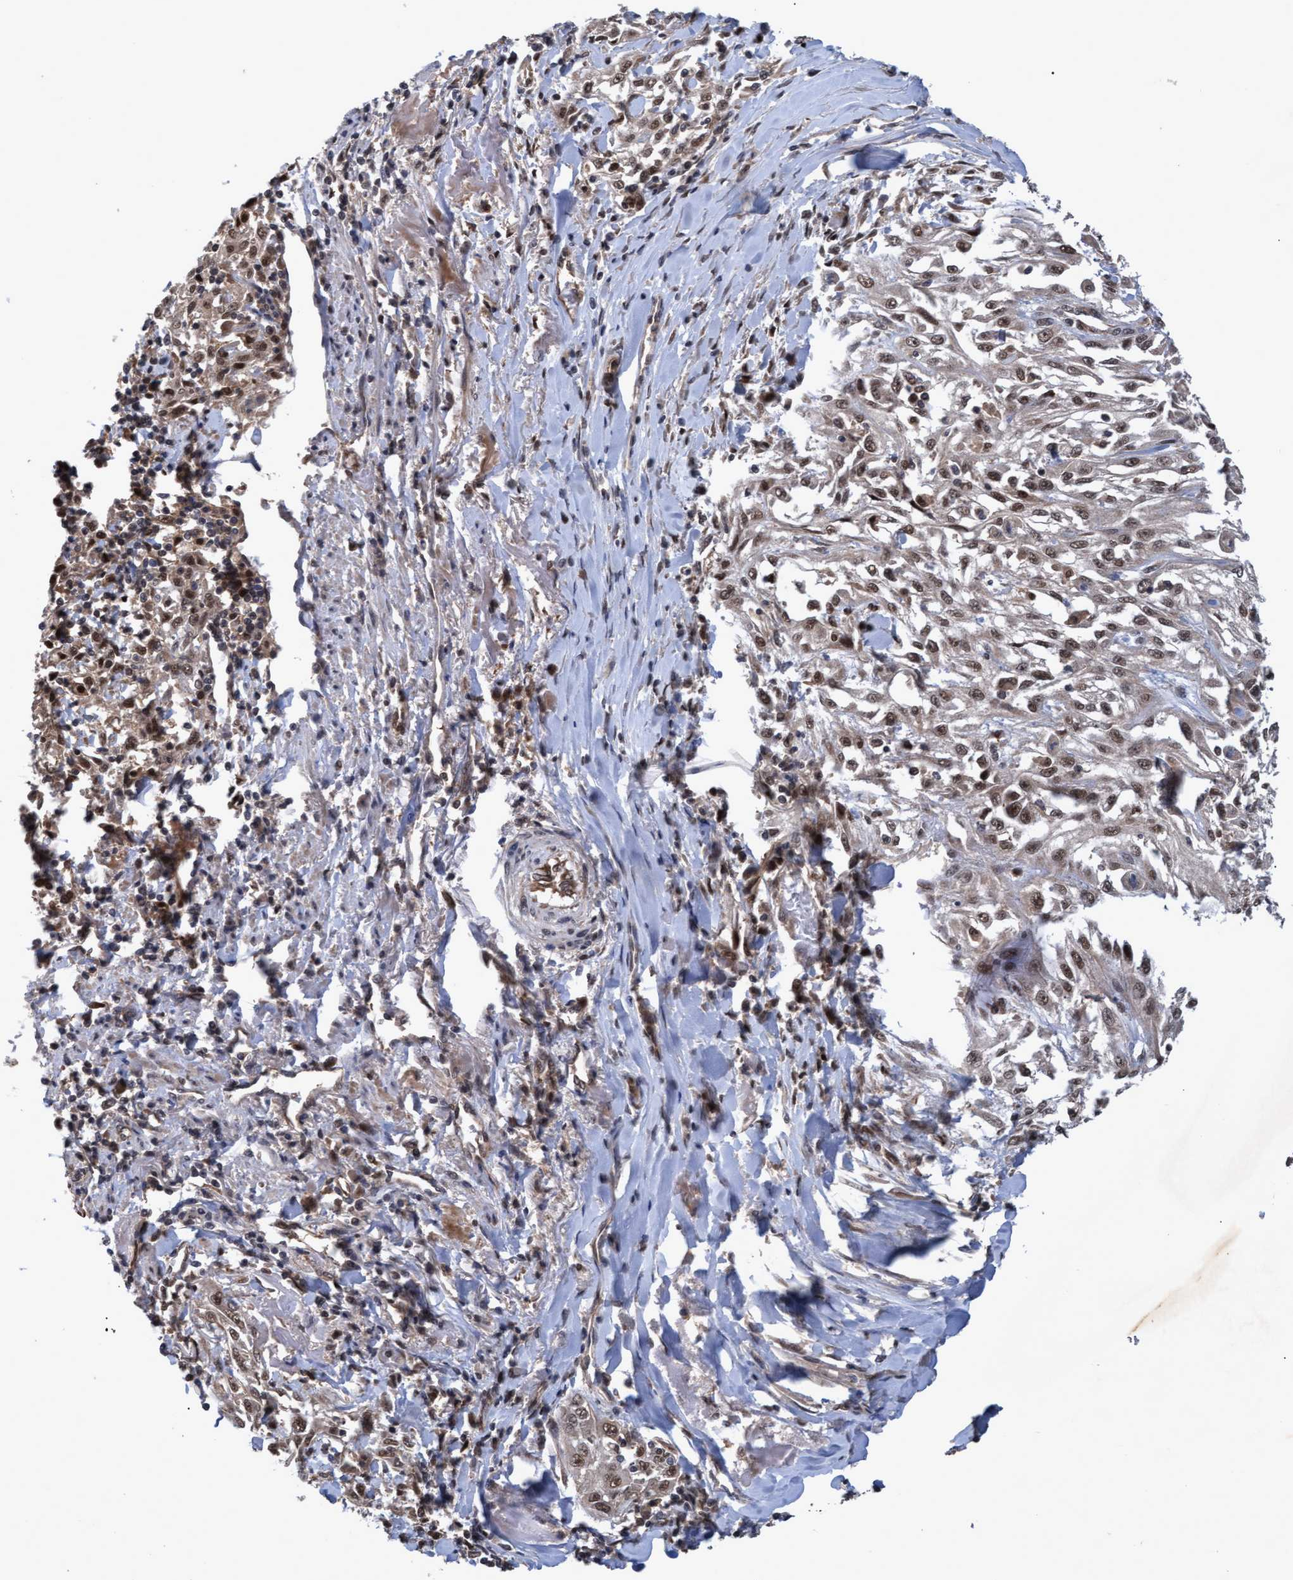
{"staining": {"intensity": "moderate", "quantity": ">75%", "location": "cytoplasmic/membranous,nuclear"}, "tissue": "skin cancer", "cell_type": "Tumor cells", "image_type": "cancer", "snomed": [{"axis": "morphology", "description": "Squamous cell carcinoma, NOS"}, {"axis": "morphology", "description": "Squamous cell carcinoma, metastatic, NOS"}, {"axis": "topography", "description": "Skin"}, {"axis": "topography", "description": "Lymph node"}], "caption": "Skin cancer stained with a protein marker displays moderate staining in tumor cells.", "gene": "PSMB6", "patient": {"sex": "male", "age": 75}}